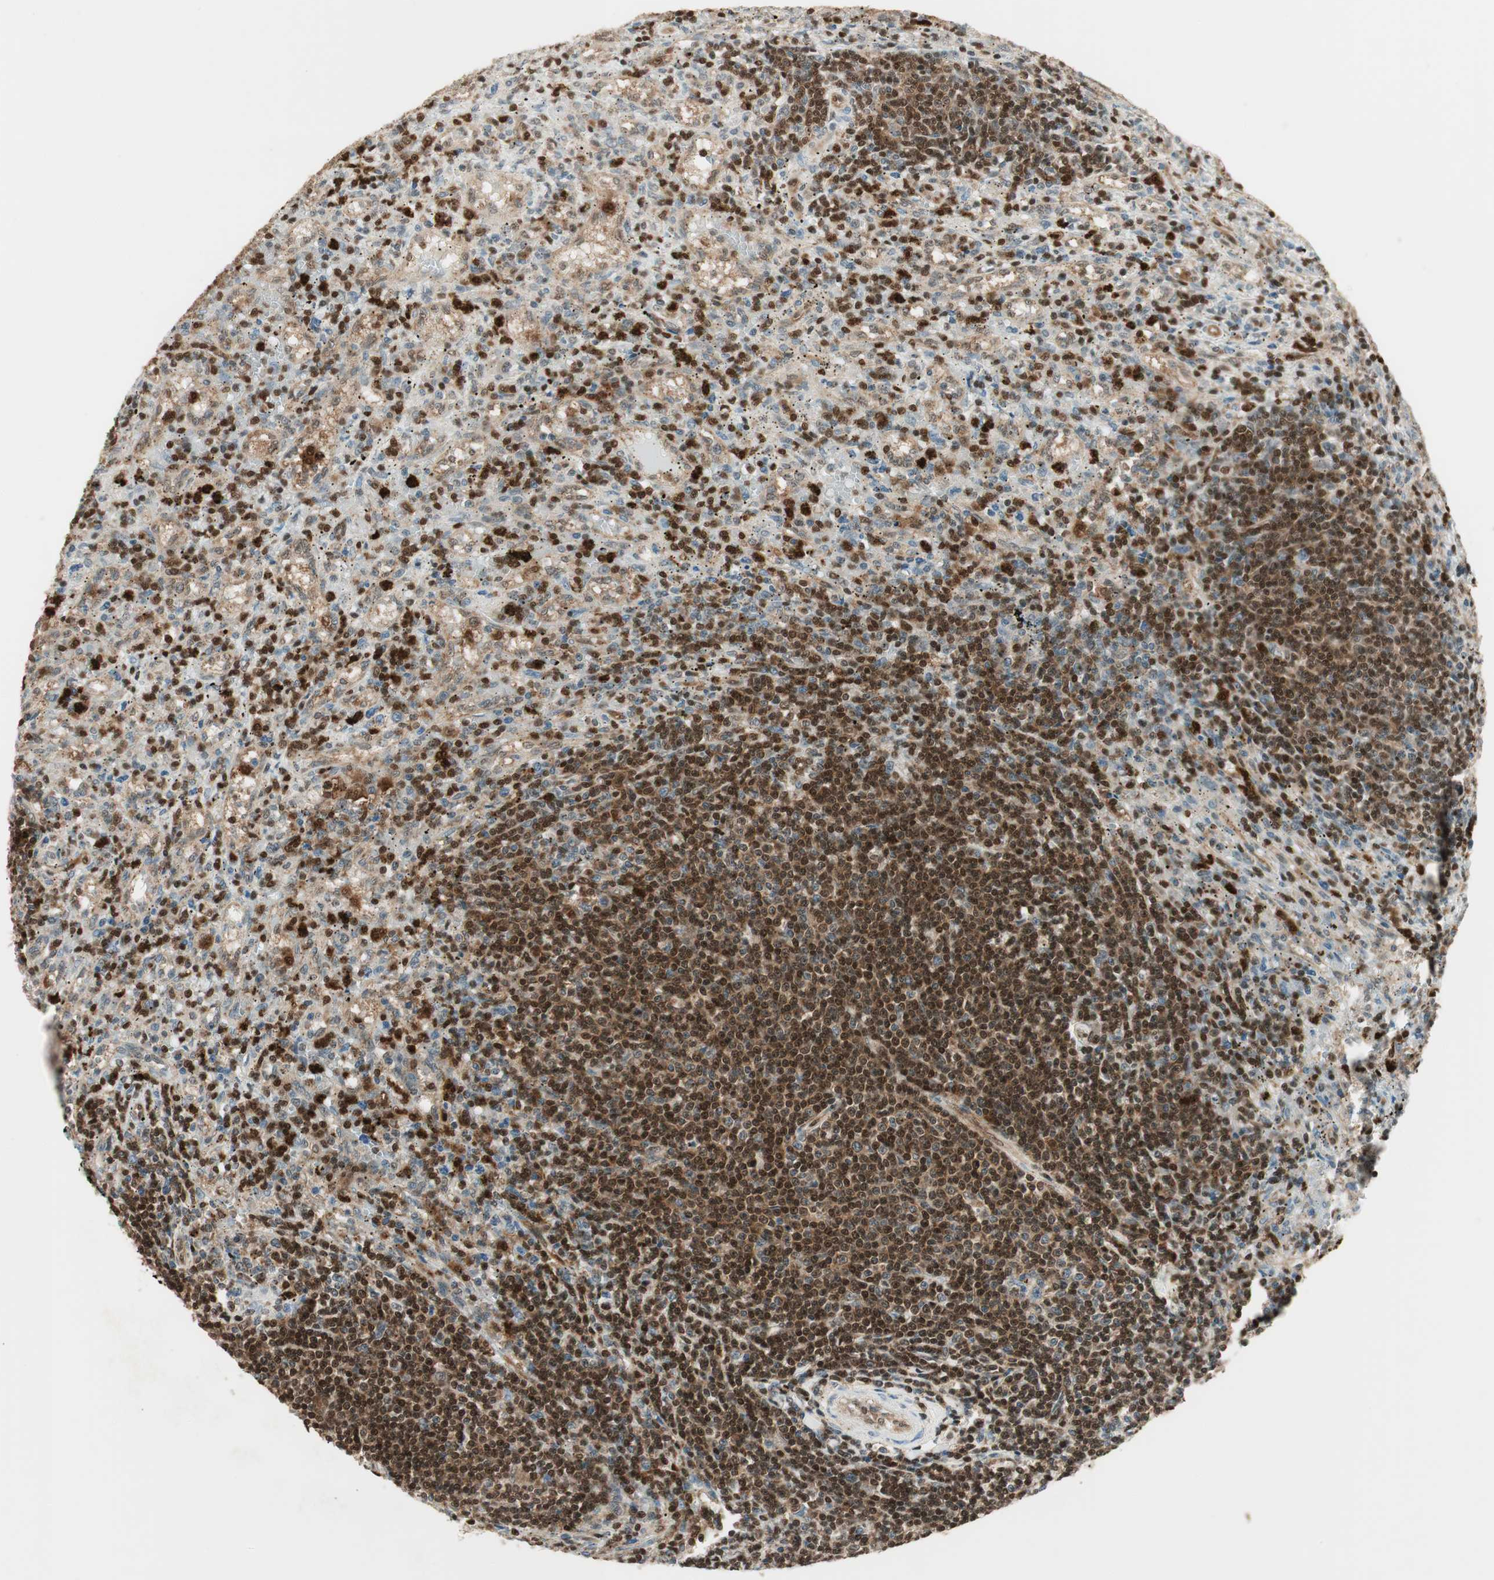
{"staining": {"intensity": "strong", "quantity": "<25%", "location": "nuclear"}, "tissue": "lymphoma", "cell_type": "Tumor cells", "image_type": "cancer", "snomed": [{"axis": "morphology", "description": "Malignant lymphoma, non-Hodgkin's type, Low grade"}, {"axis": "topography", "description": "Spleen"}], "caption": "DAB (3,3'-diaminobenzidine) immunohistochemical staining of lymphoma displays strong nuclear protein positivity in approximately <25% of tumor cells.", "gene": "LTA4H", "patient": {"sex": "male", "age": 76}}